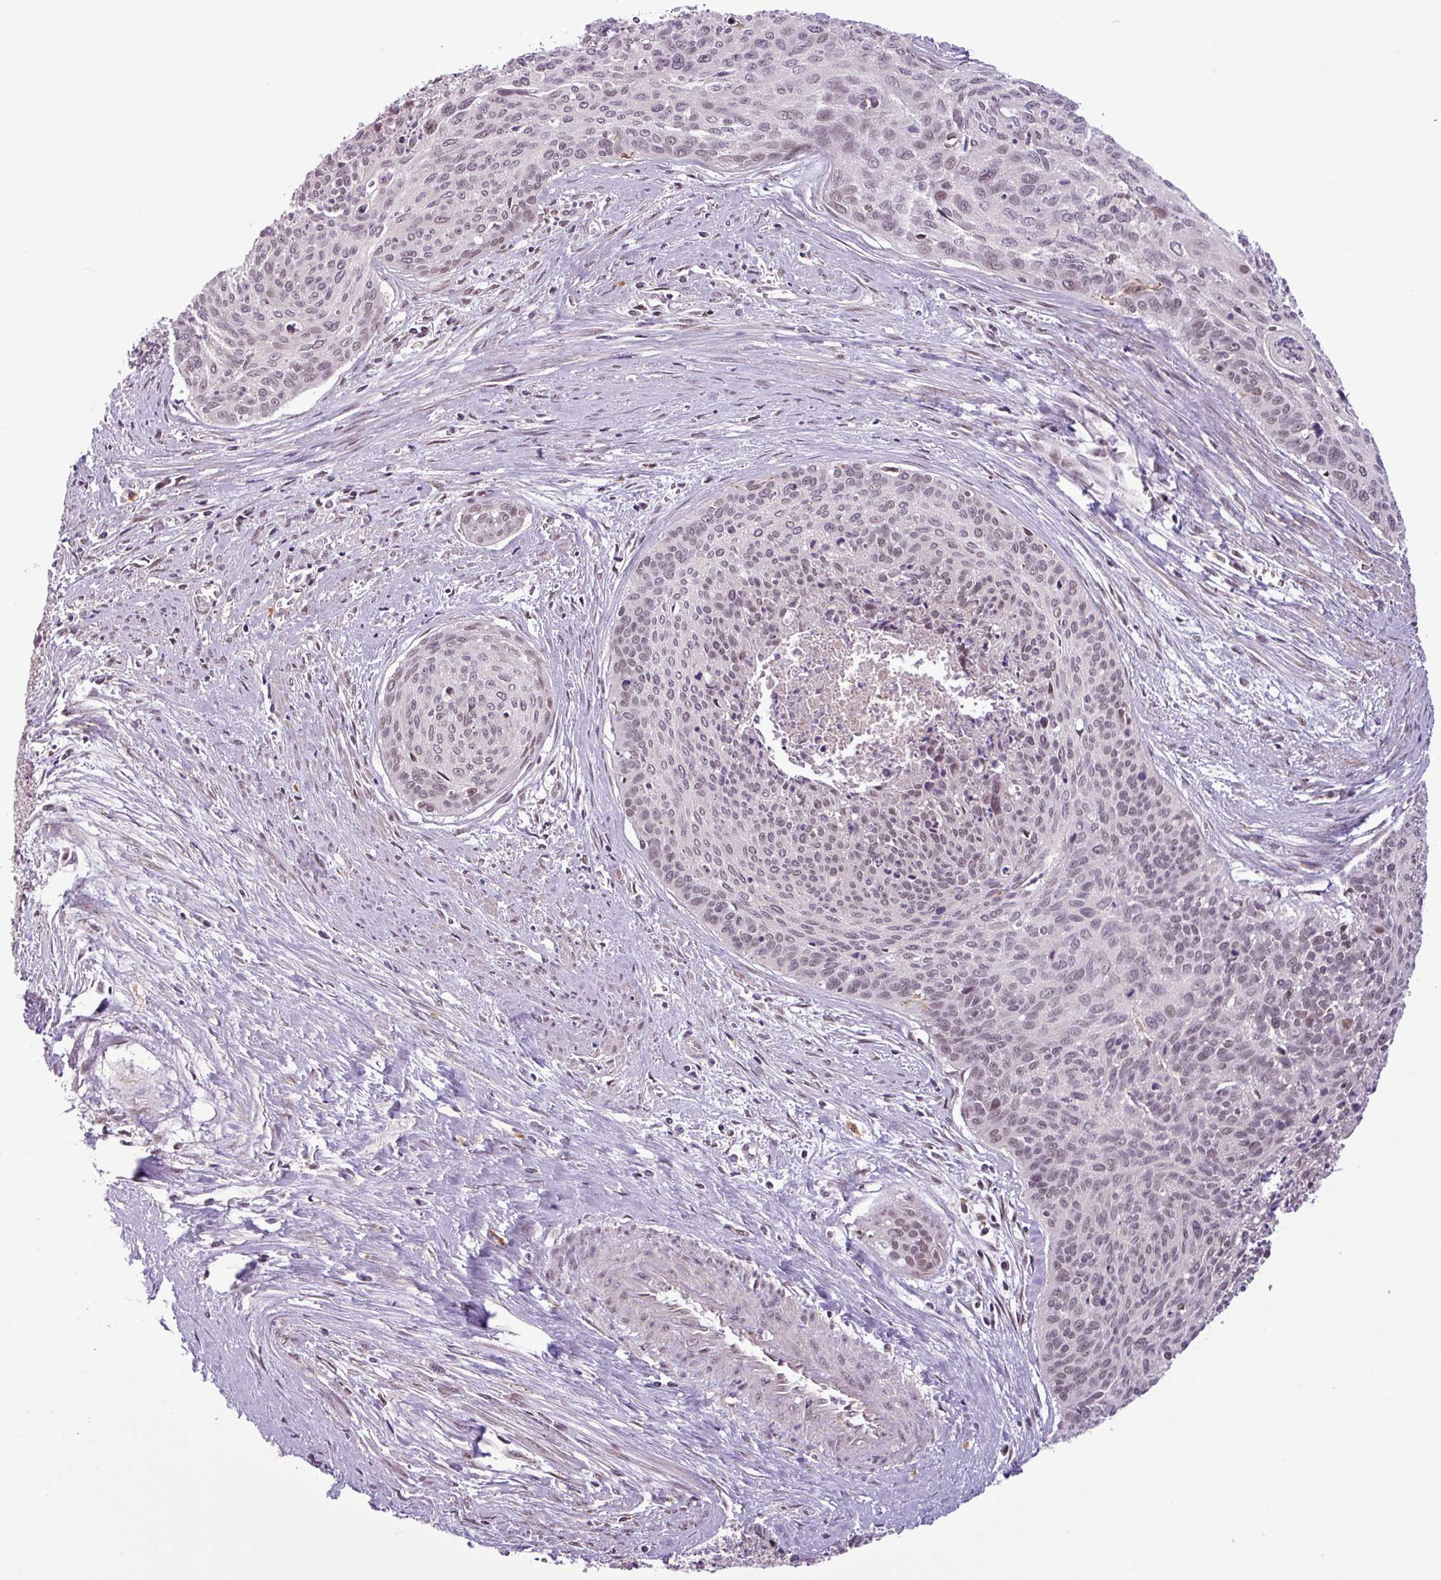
{"staining": {"intensity": "weak", "quantity": "25%-75%", "location": "nuclear"}, "tissue": "cervical cancer", "cell_type": "Tumor cells", "image_type": "cancer", "snomed": [{"axis": "morphology", "description": "Squamous cell carcinoma, NOS"}, {"axis": "topography", "description": "Cervix"}], "caption": "A low amount of weak nuclear staining is seen in about 25%-75% of tumor cells in cervical cancer tissue.", "gene": "NOTCH2", "patient": {"sex": "female", "age": 55}}